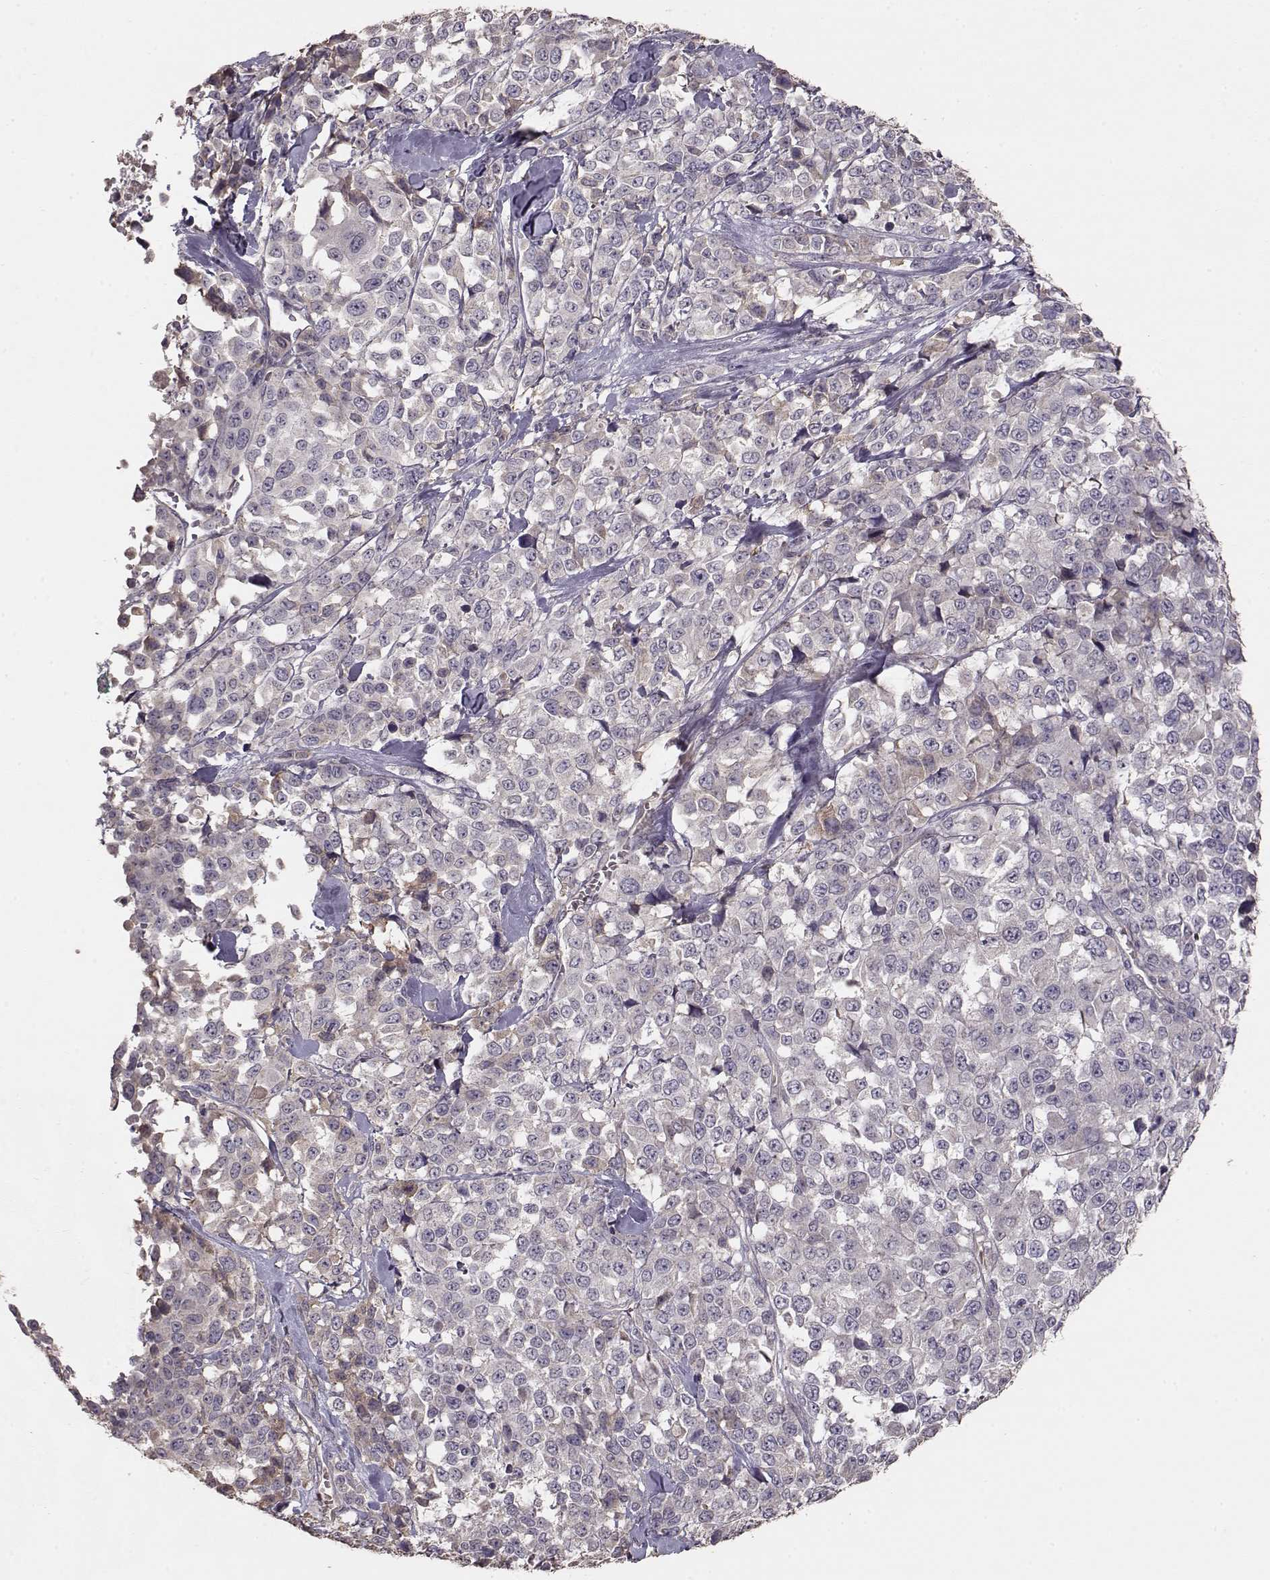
{"staining": {"intensity": "negative", "quantity": "none", "location": "none"}, "tissue": "melanoma", "cell_type": "Tumor cells", "image_type": "cancer", "snomed": [{"axis": "morphology", "description": "Malignant melanoma, Metastatic site"}, {"axis": "topography", "description": "Skin"}], "caption": "Protein analysis of melanoma shows no significant expression in tumor cells.", "gene": "PMCH", "patient": {"sex": "male", "age": 84}}